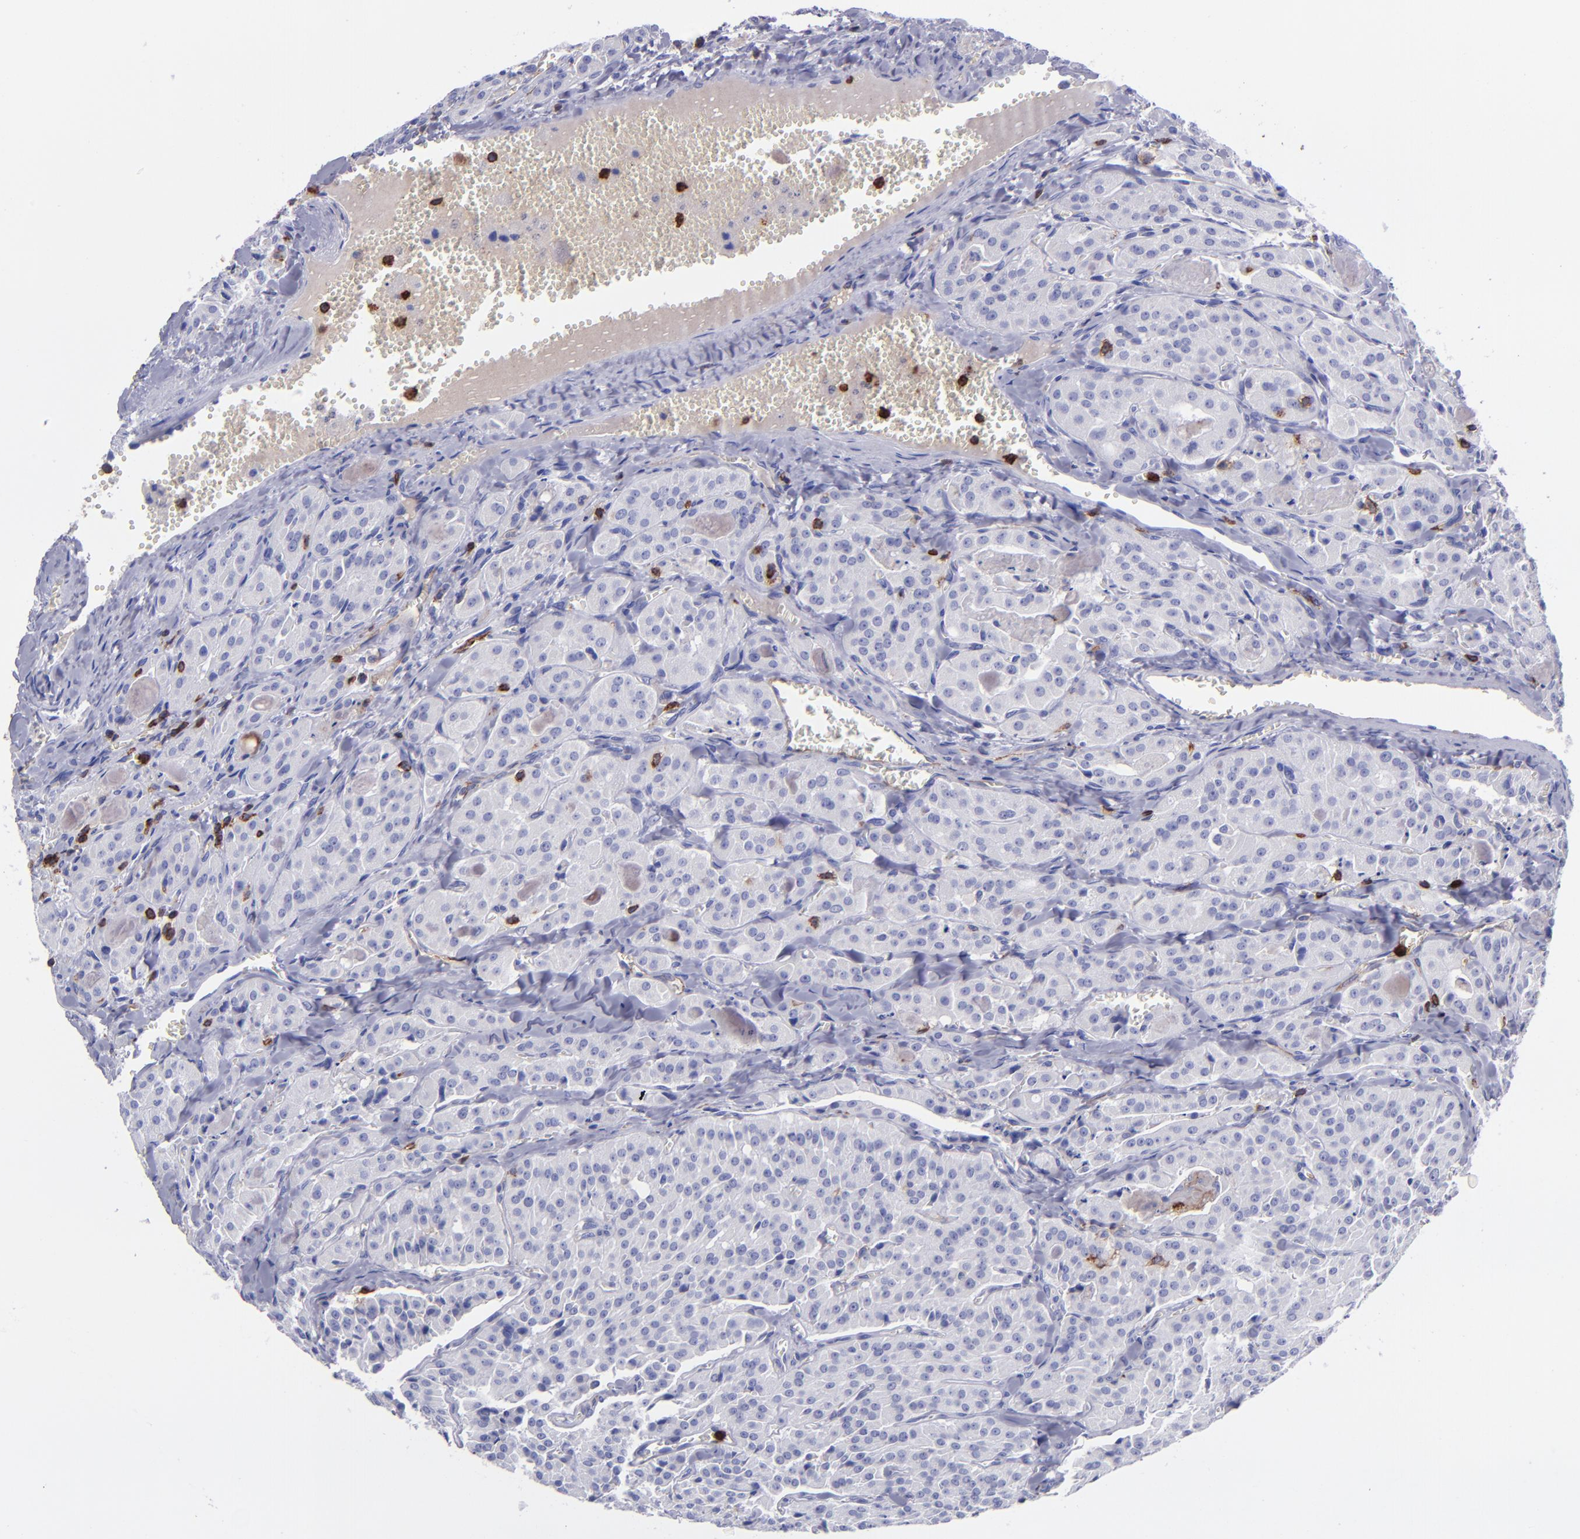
{"staining": {"intensity": "negative", "quantity": "none", "location": "none"}, "tissue": "thyroid cancer", "cell_type": "Tumor cells", "image_type": "cancer", "snomed": [{"axis": "morphology", "description": "Carcinoma, NOS"}, {"axis": "topography", "description": "Thyroid gland"}], "caption": "DAB immunohistochemical staining of human carcinoma (thyroid) exhibits no significant expression in tumor cells. The staining was performed using DAB to visualize the protein expression in brown, while the nuclei were stained in blue with hematoxylin (Magnification: 20x).", "gene": "ICAM3", "patient": {"sex": "male", "age": 76}}